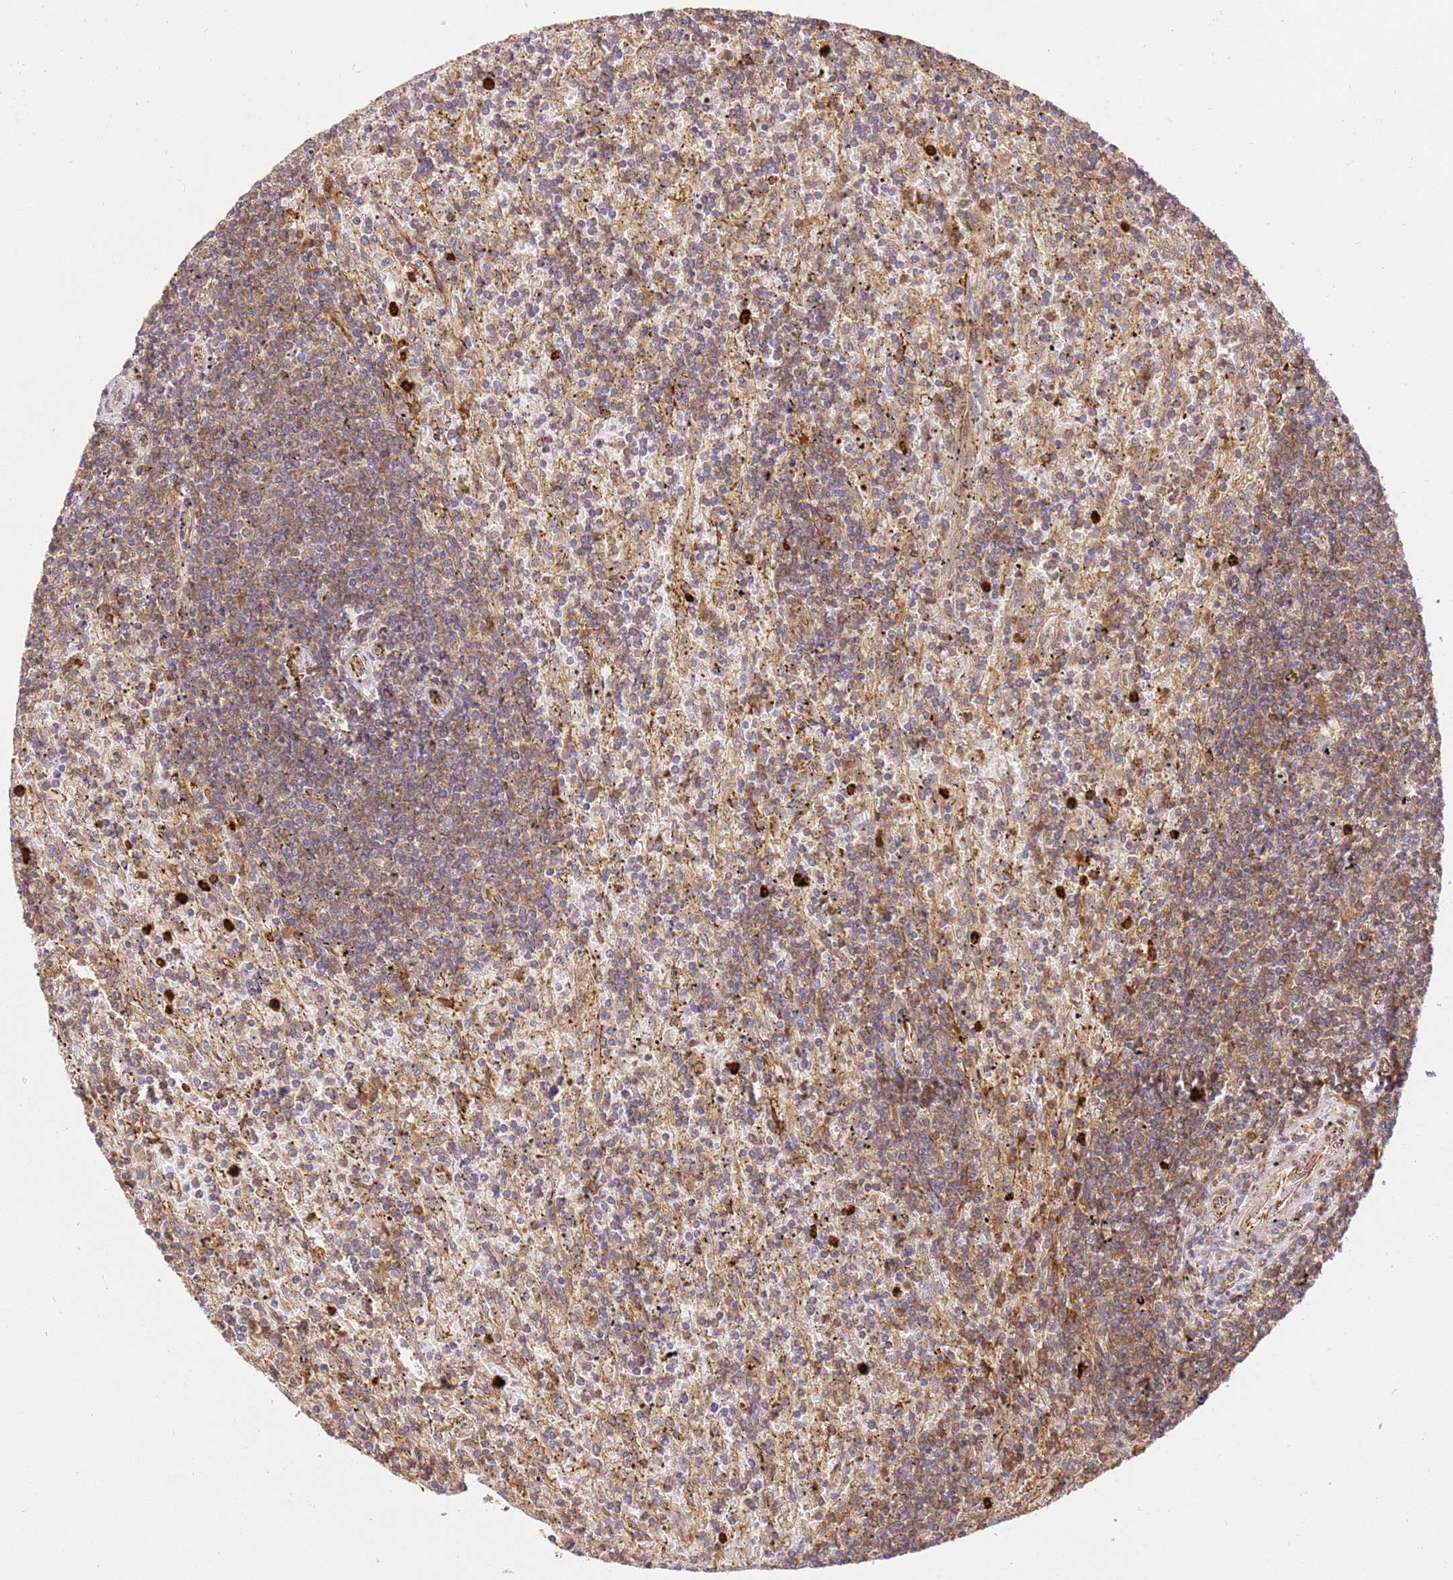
{"staining": {"intensity": "weak", "quantity": "25%-75%", "location": "cytoplasmic/membranous"}, "tissue": "lymphoma", "cell_type": "Tumor cells", "image_type": "cancer", "snomed": [{"axis": "morphology", "description": "Malignant lymphoma, non-Hodgkin's type, Low grade"}, {"axis": "topography", "description": "Spleen"}], "caption": "This is a micrograph of IHC staining of low-grade malignant lymphoma, non-Hodgkin's type, which shows weak positivity in the cytoplasmic/membranous of tumor cells.", "gene": "KATNAL2", "patient": {"sex": "male", "age": 76}}